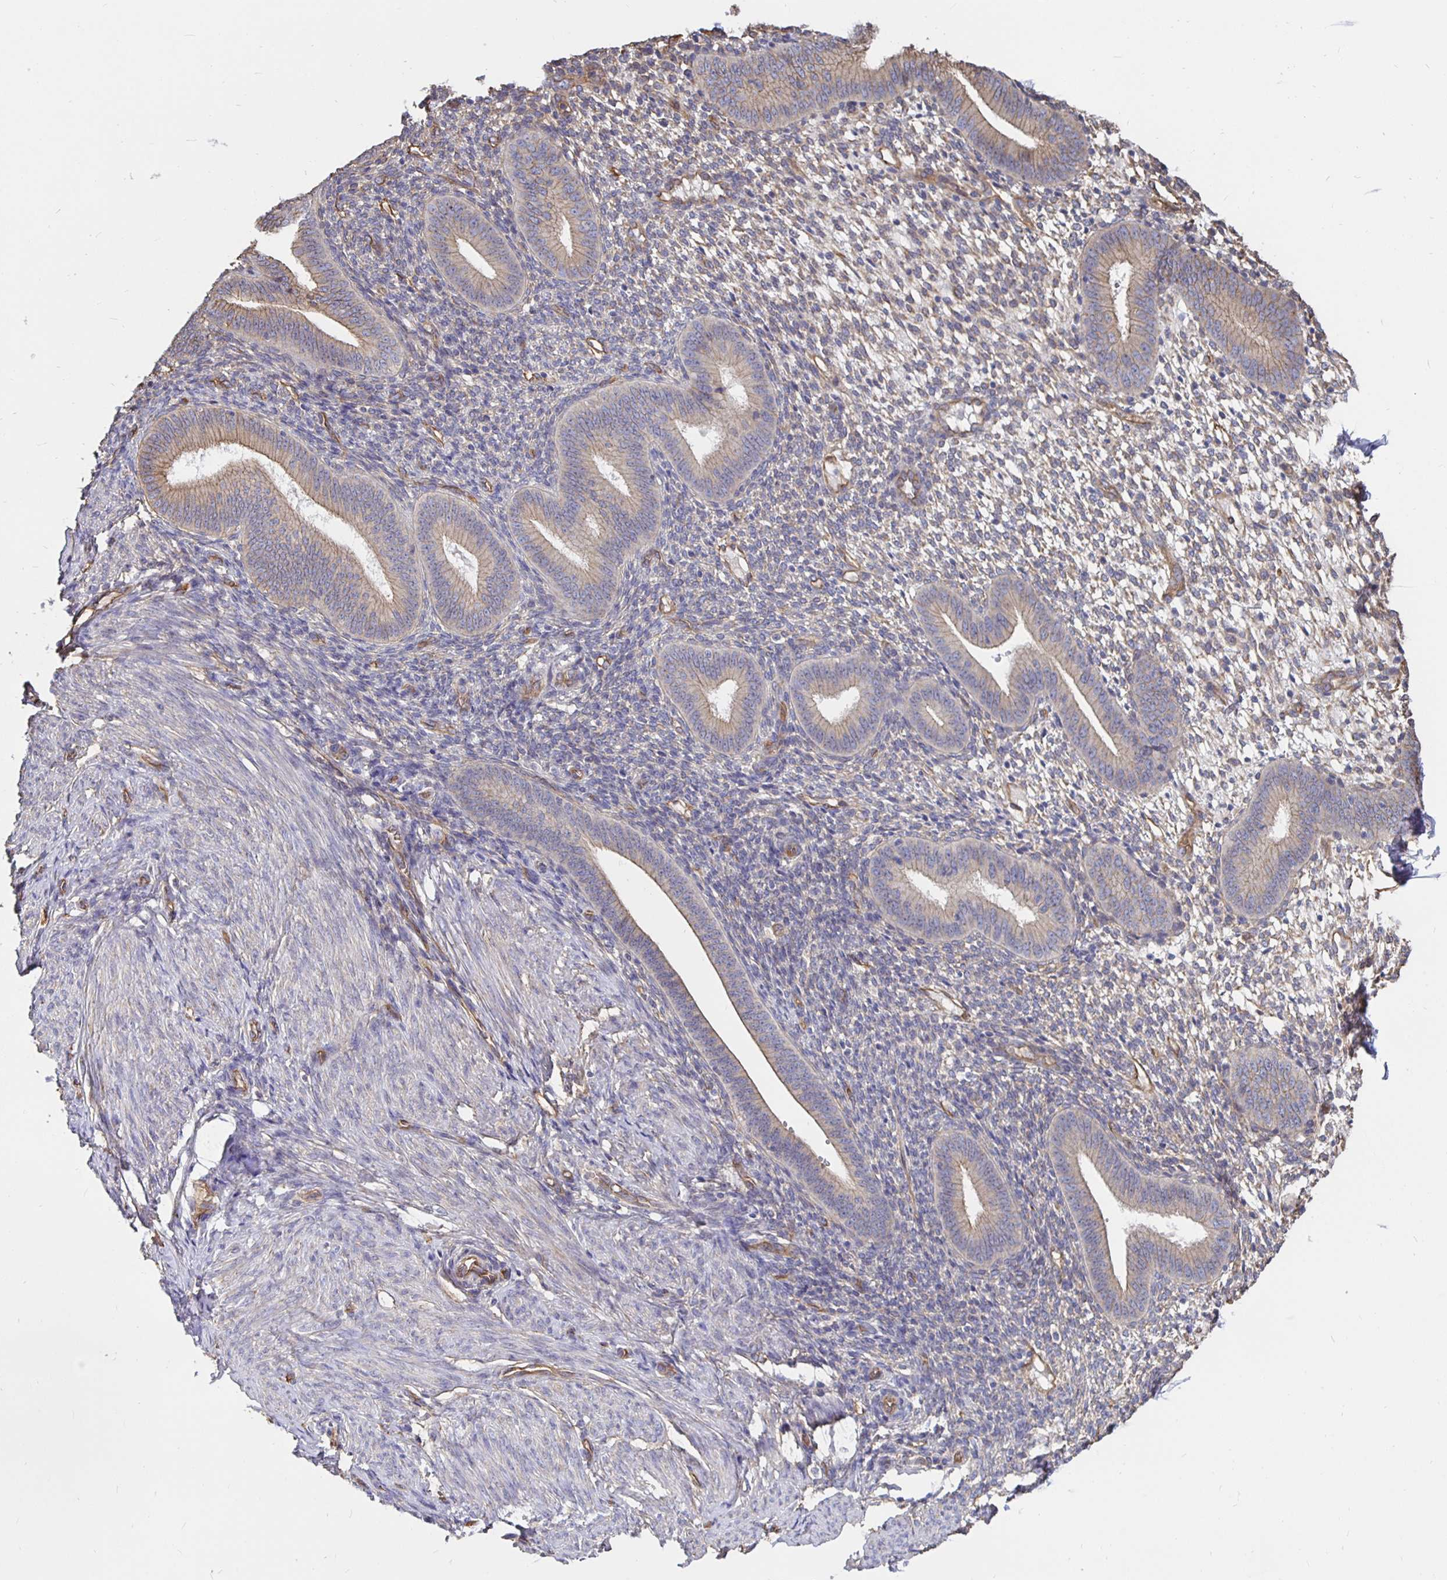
{"staining": {"intensity": "weak", "quantity": "25%-75%", "location": "cytoplasmic/membranous"}, "tissue": "endometrium", "cell_type": "Cells in endometrial stroma", "image_type": "normal", "snomed": [{"axis": "morphology", "description": "Normal tissue, NOS"}, {"axis": "topography", "description": "Endometrium"}], "caption": "Approximately 25%-75% of cells in endometrial stroma in benign human endometrium show weak cytoplasmic/membranous protein expression as visualized by brown immunohistochemical staining.", "gene": "ARHGEF39", "patient": {"sex": "female", "age": 40}}